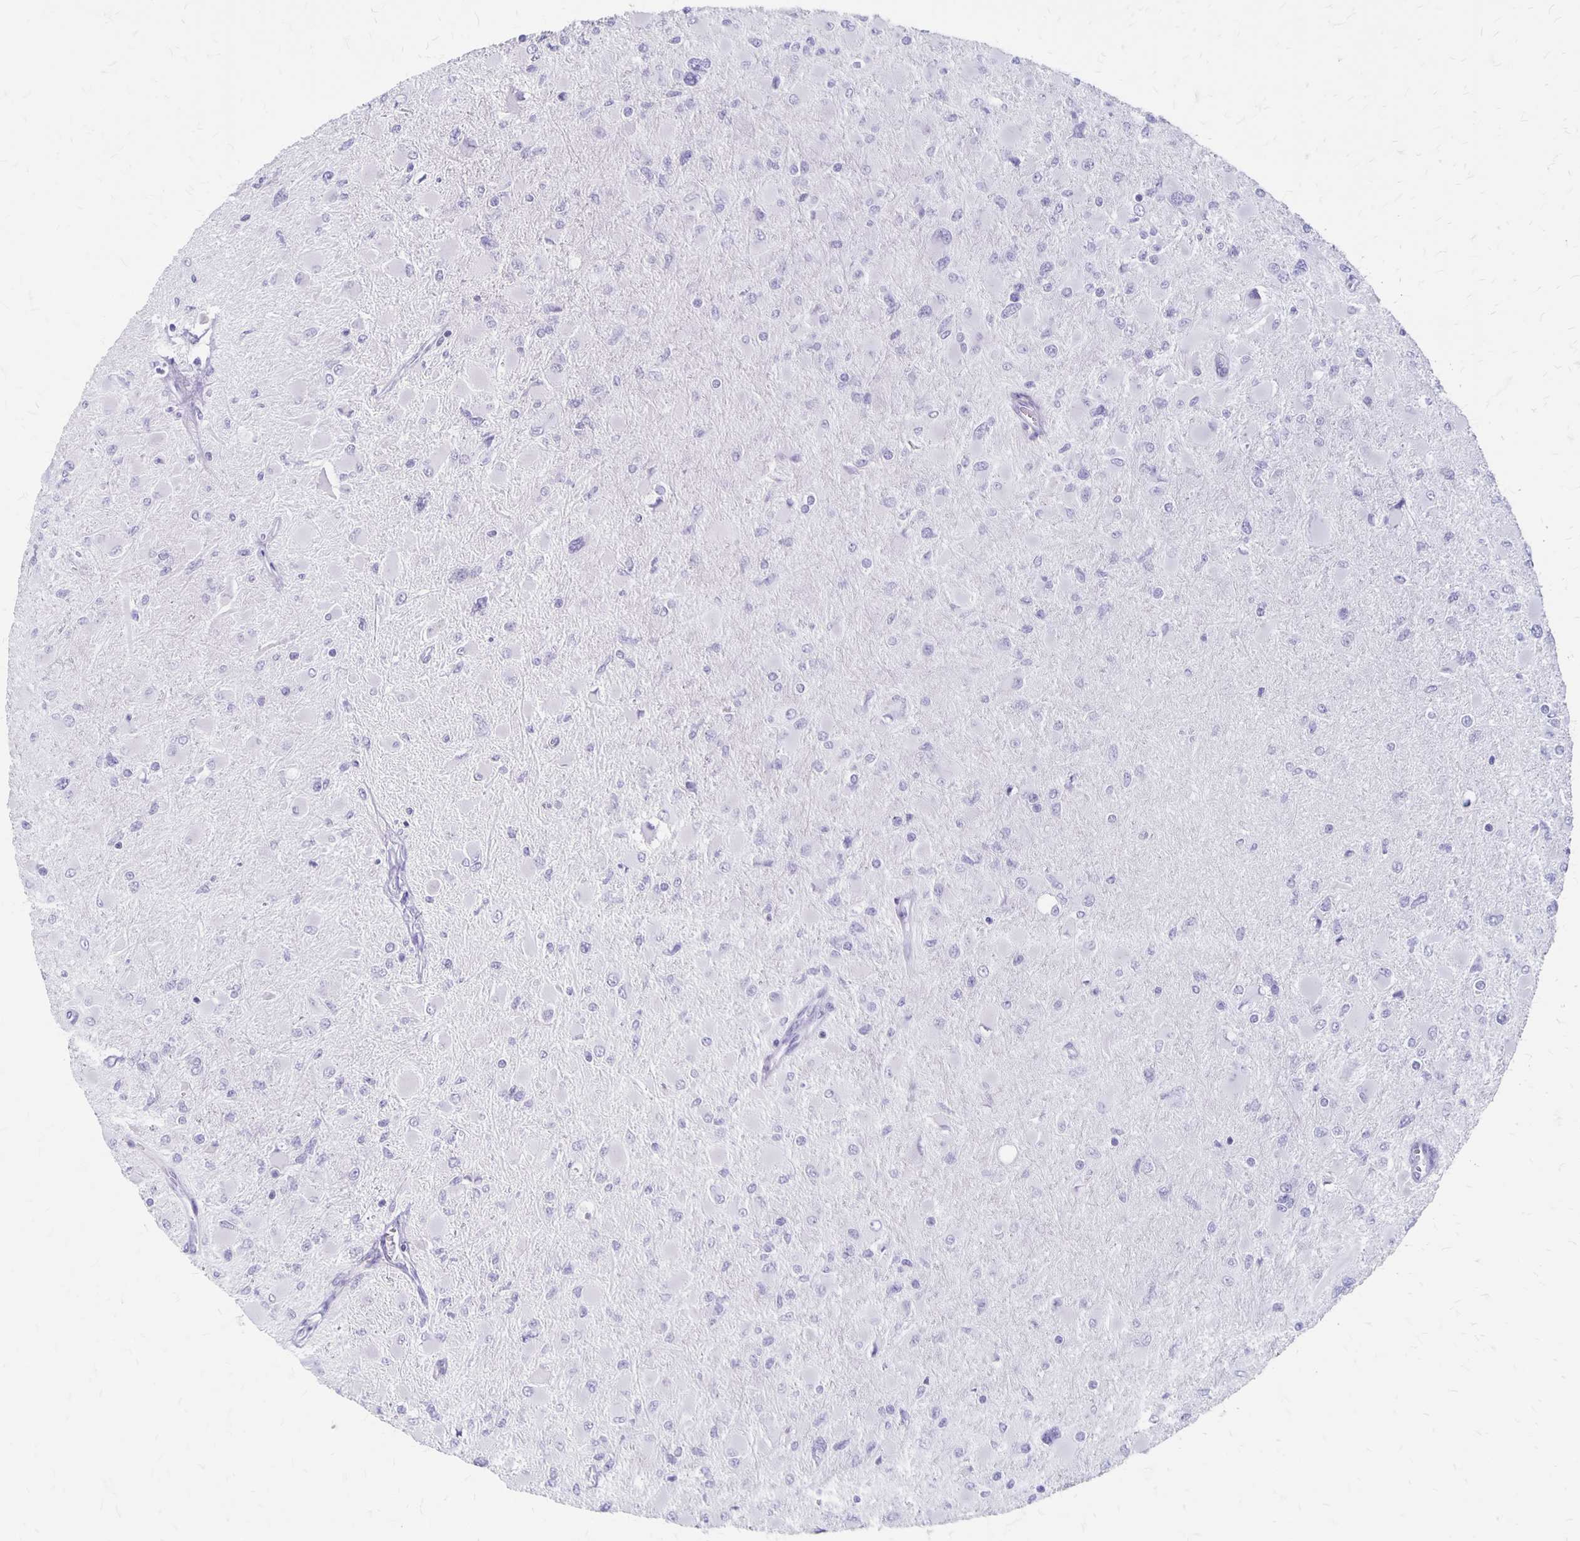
{"staining": {"intensity": "negative", "quantity": "none", "location": "none"}, "tissue": "glioma", "cell_type": "Tumor cells", "image_type": "cancer", "snomed": [{"axis": "morphology", "description": "Glioma, malignant, High grade"}, {"axis": "topography", "description": "Cerebral cortex"}], "caption": "Protein analysis of glioma exhibits no significant staining in tumor cells.", "gene": "MAGEC2", "patient": {"sex": "female", "age": 36}}